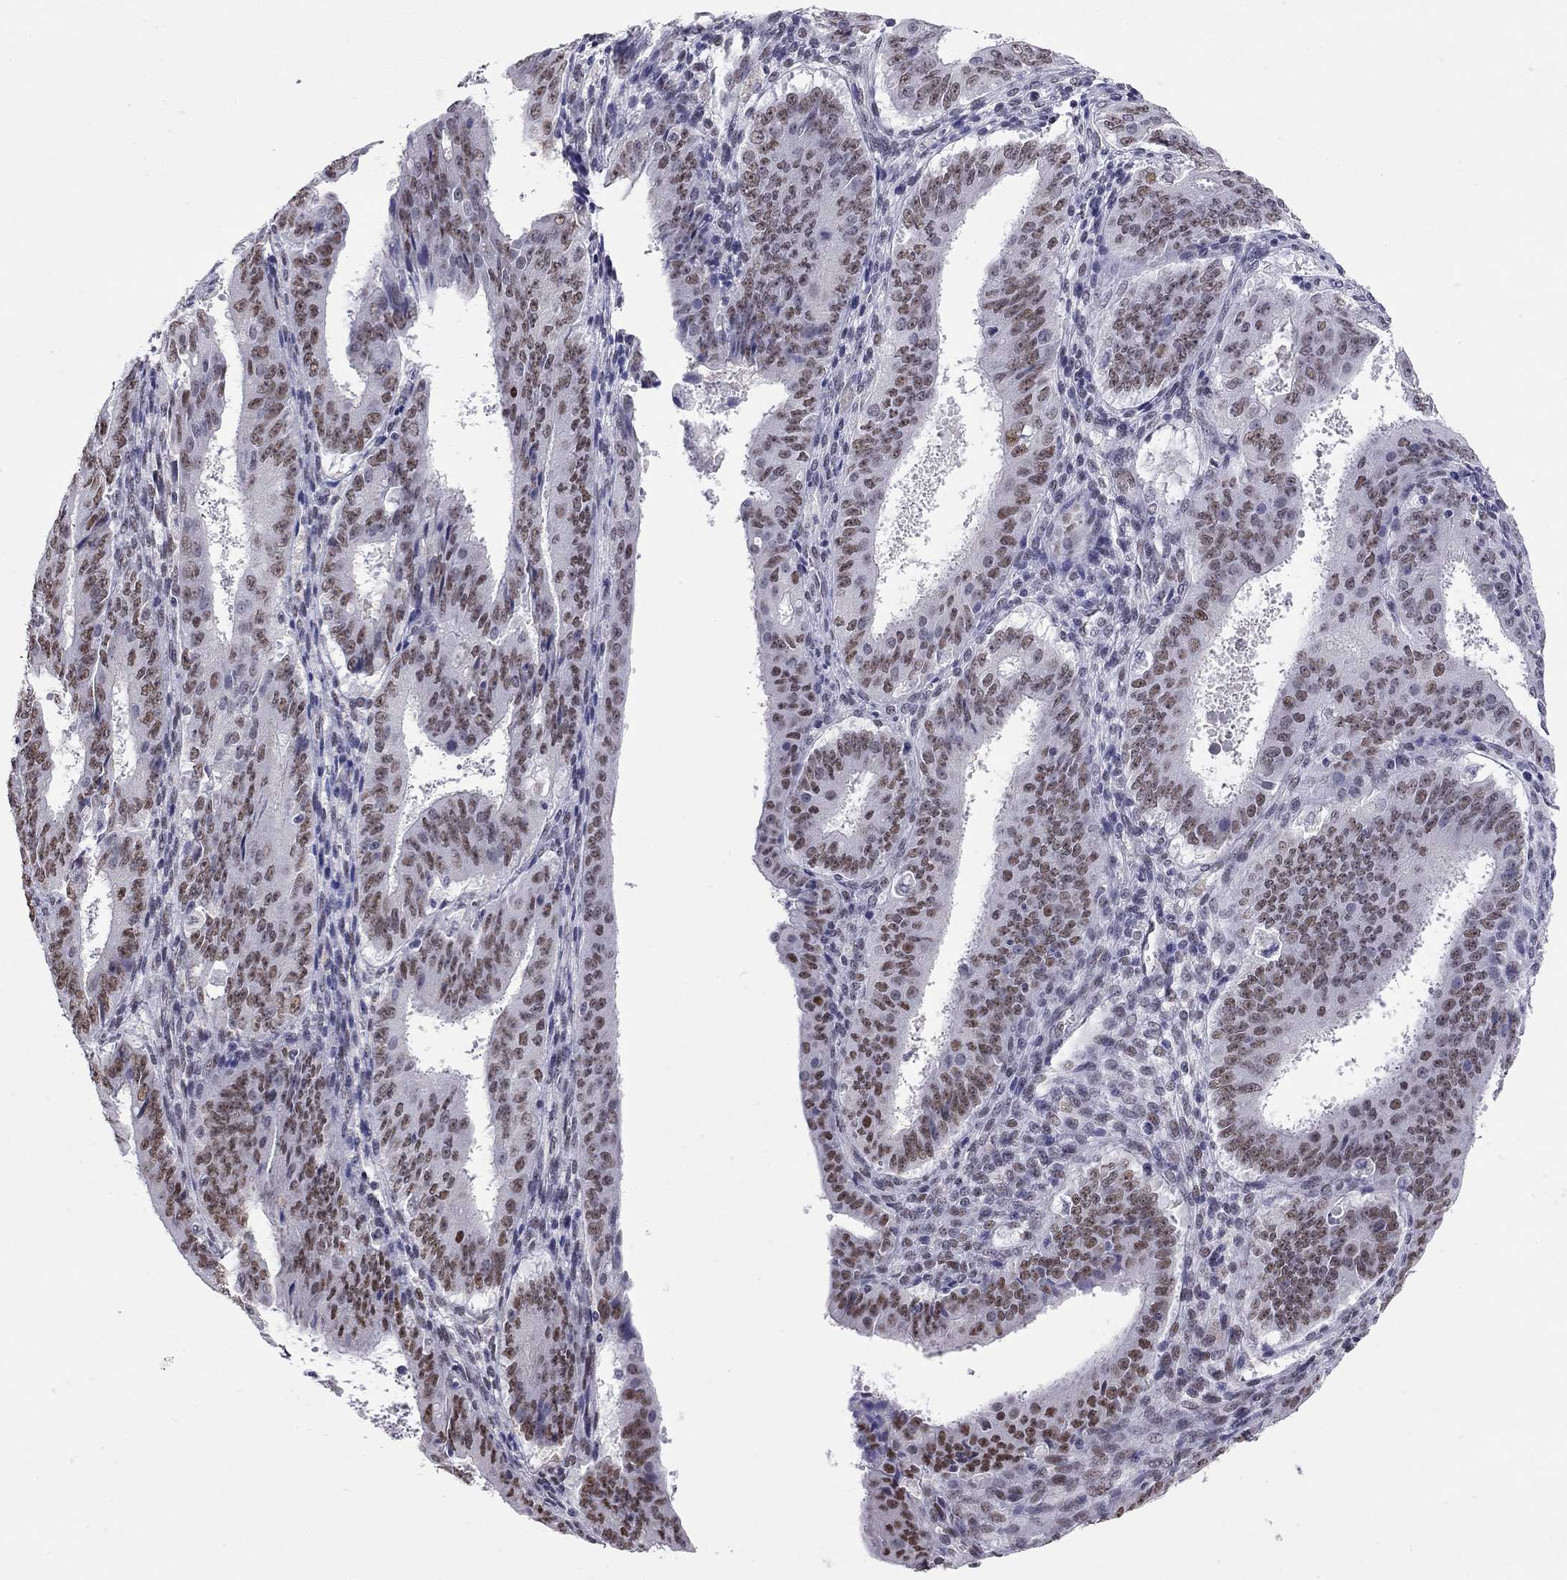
{"staining": {"intensity": "weak", "quantity": "<25%", "location": "nuclear"}, "tissue": "ovarian cancer", "cell_type": "Tumor cells", "image_type": "cancer", "snomed": [{"axis": "morphology", "description": "Carcinoma, endometroid"}, {"axis": "topography", "description": "Ovary"}], "caption": "An IHC micrograph of ovarian endometroid carcinoma is shown. There is no staining in tumor cells of ovarian endometroid carcinoma. The staining is performed using DAB (3,3'-diaminobenzidine) brown chromogen with nuclei counter-stained in using hematoxylin.", "gene": "DOT1L", "patient": {"sex": "female", "age": 42}}